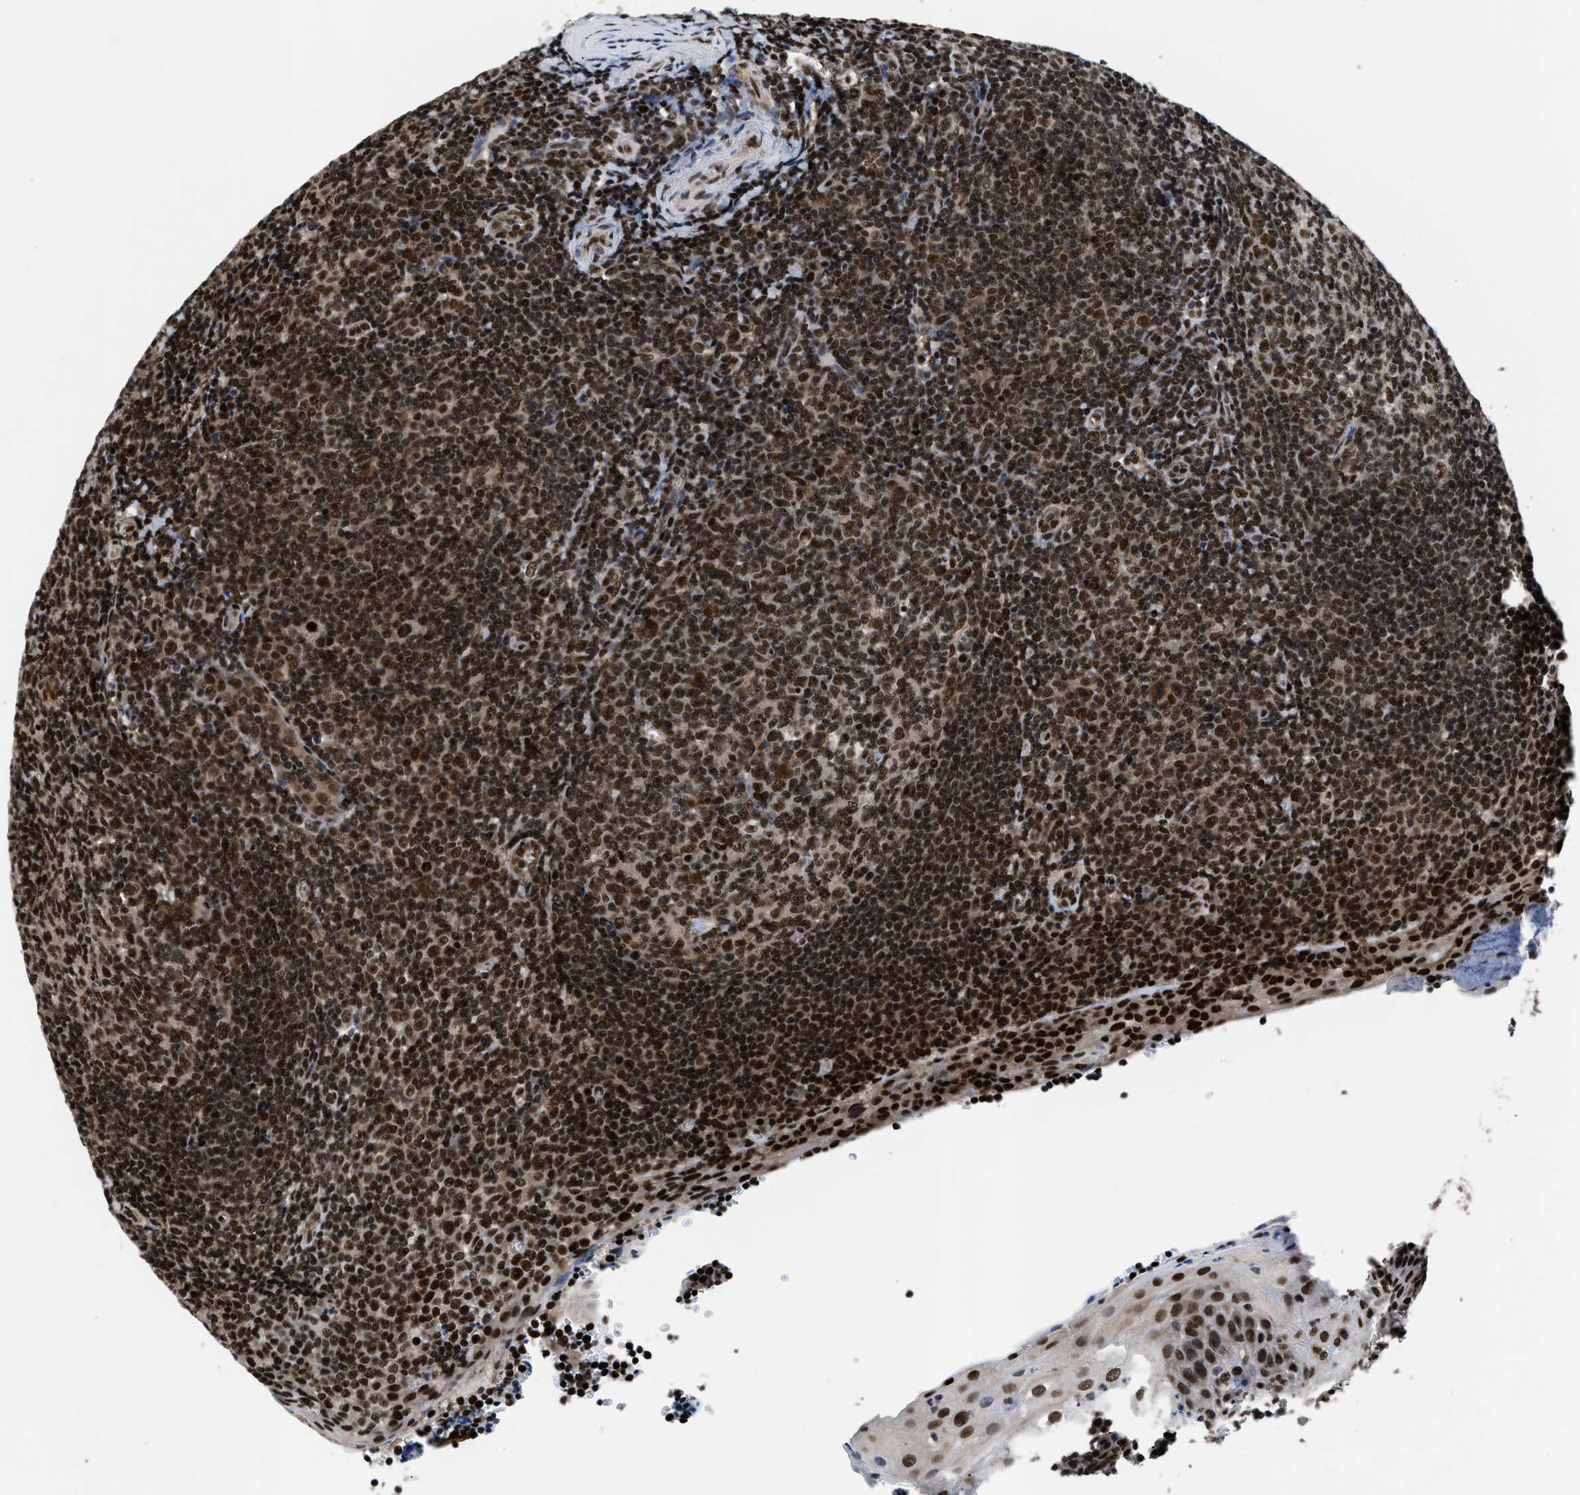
{"staining": {"intensity": "strong", "quantity": ">75%", "location": "nuclear"}, "tissue": "tonsil", "cell_type": "Germinal center cells", "image_type": "normal", "snomed": [{"axis": "morphology", "description": "Normal tissue, NOS"}, {"axis": "topography", "description": "Tonsil"}], "caption": "Unremarkable tonsil demonstrates strong nuclear positivity in about >75% of germinal center cells.", "gene": "SAFB", "patient": {"sex": "male", "age": 37}}